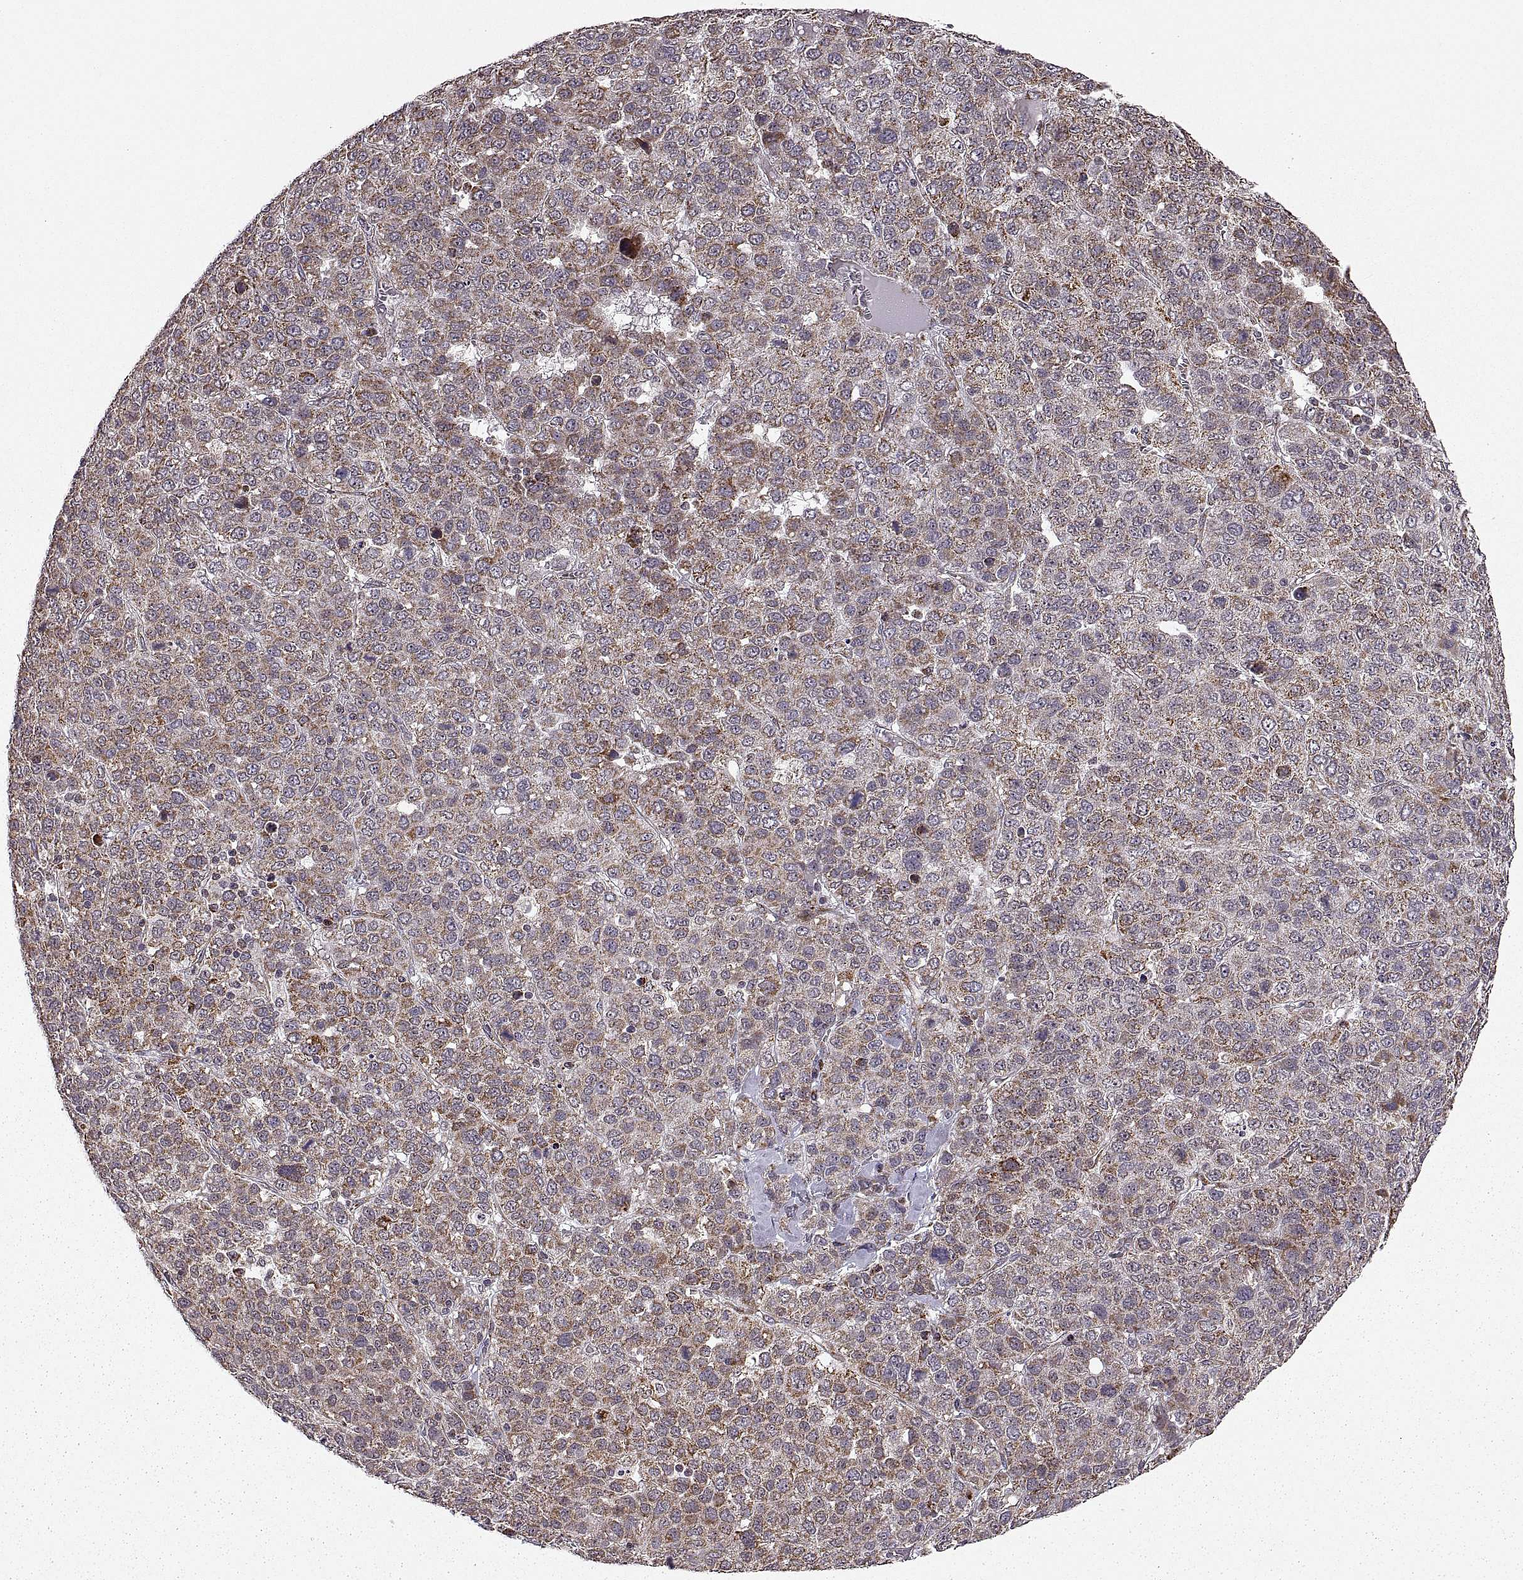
{"staining": {"intensity": "weak", "quantity": "25%-75%", "location": "cytoplasmic/membranous"}, "tissue": "liver cancer", "cell_type": "Tumor cells", "image_type": "cancer", "snomed": [{"axis": "morphology", "description": "Carcinoma, Hepatocellular, NOS"}, {"axis": "topography", "description": "Liver"}], "caption": "Immunohistochemical staining of hepatocellular carcinoma (liver) reveals weak cytoplasmic/membranous protein expression in about 25%-75% of tumor cells.", "gene": "MANBAL", "patient": {"sex": "male", "age": 69}}